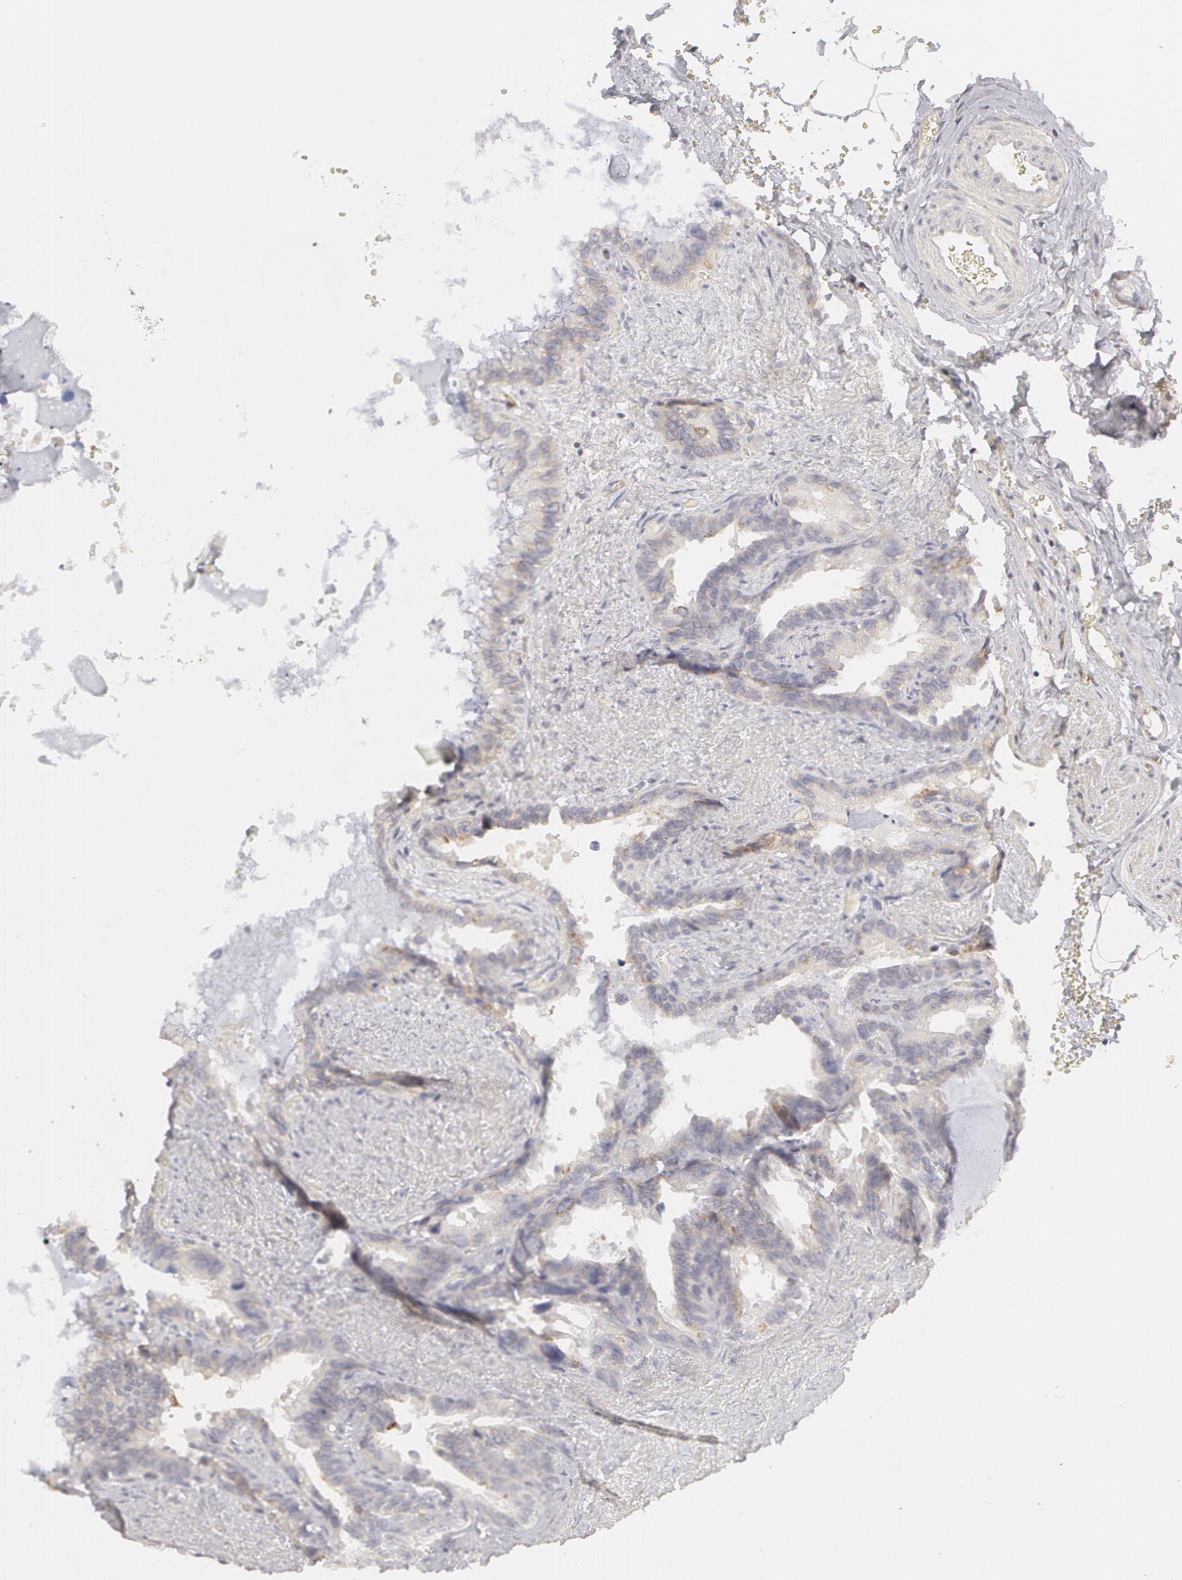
{"staining": {"intensity": "negative", "quantity": "none", "location": "none"}, "tissue": "seminal vesicle", "cell_type": "Glandular cells", "image_type": "normal", "snomed": [{"axis": "morphology", "description": "Normal tissue, NOS"}, {"axis": "topography", "description": "Prostate"}, {"axis": "topography", "description": "Seminal veicle"}], "caption": "Immunohistochemical staining of unremarkable seminal vesicle displays no significant positivity in glandular cells.", "gene": "ABCB1", "patient": {"sex": "male", "age": 63}}